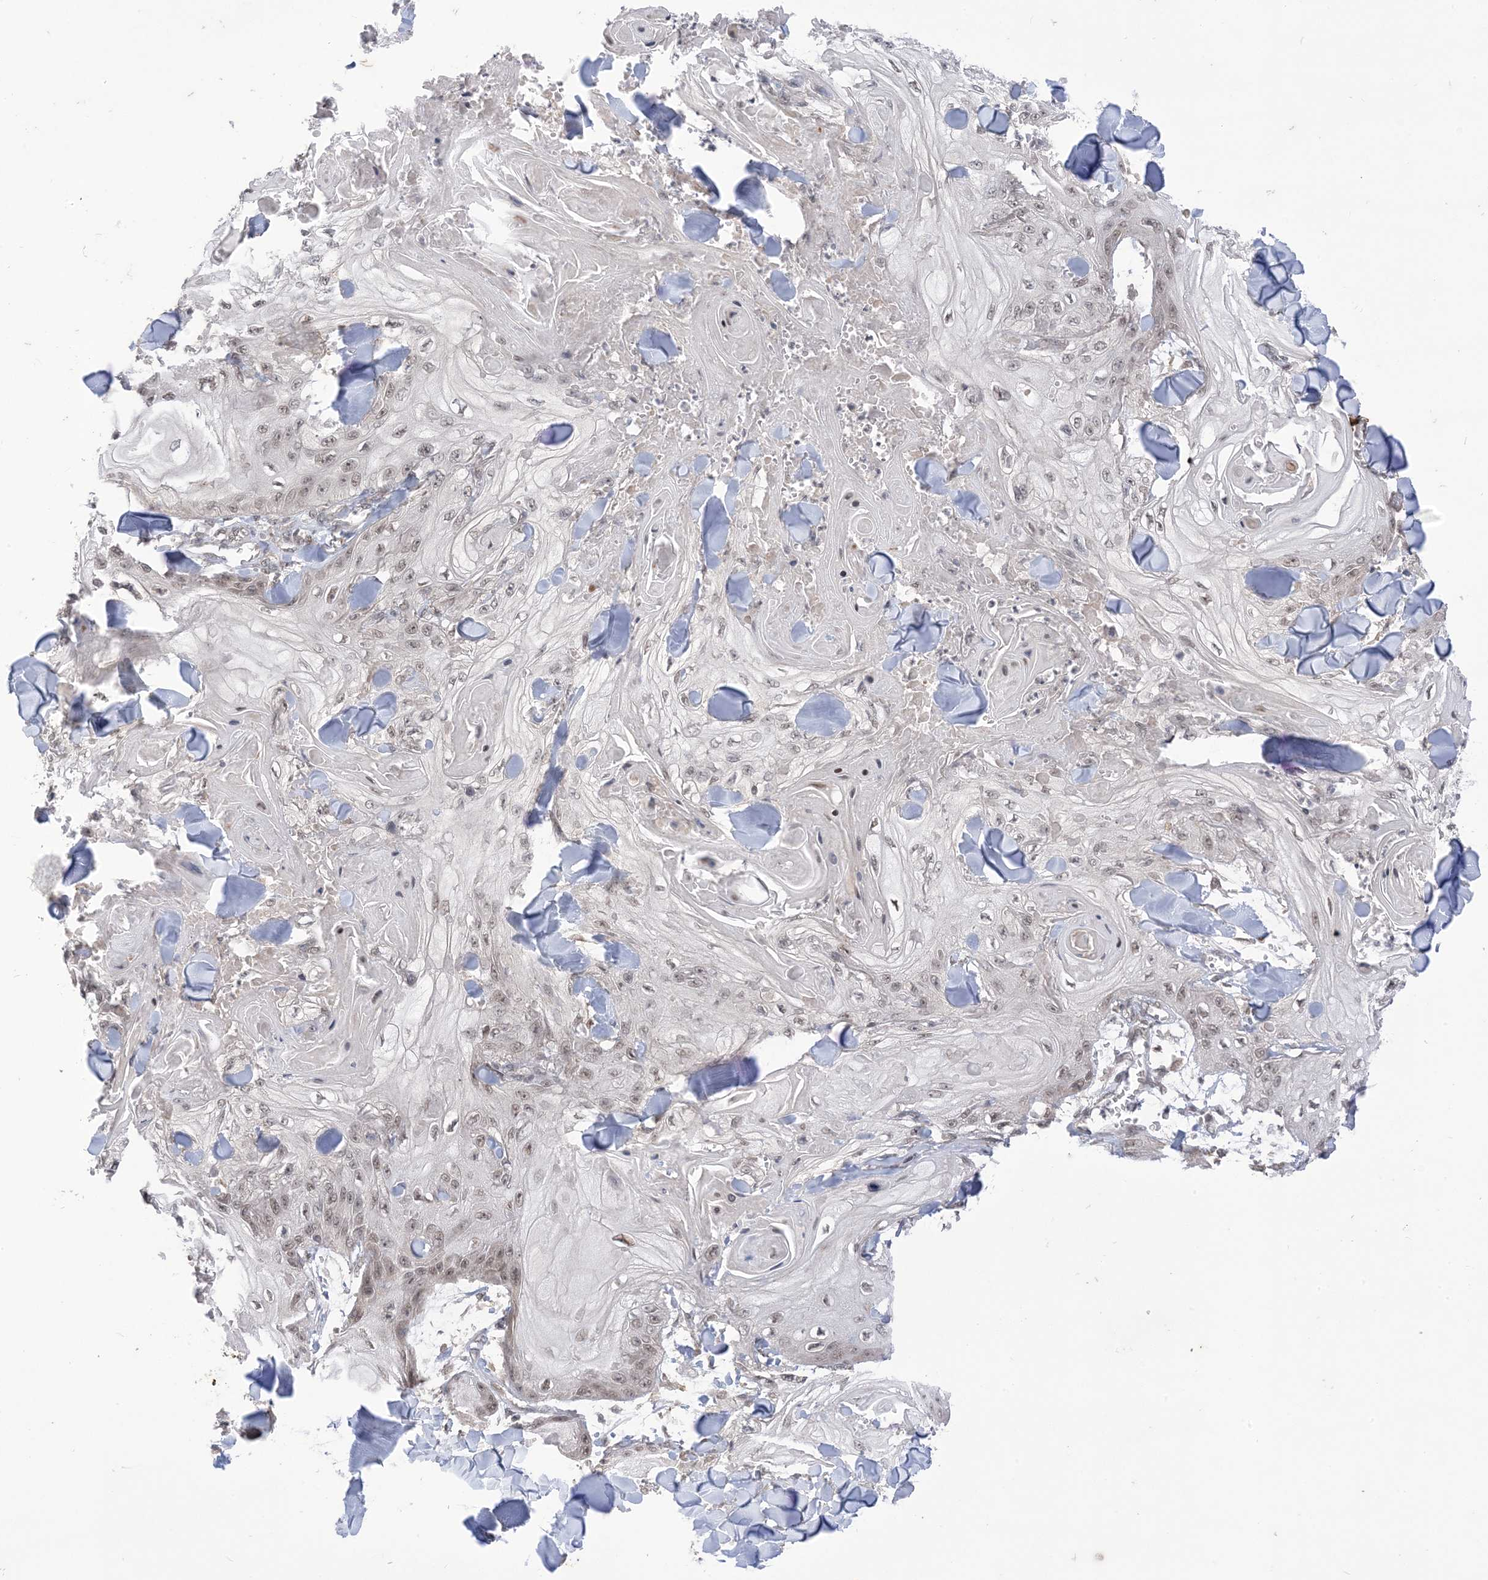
{"staining": {"intensity": "negative", "quantity": "none", "location": "none"}, "tissue": "skin cancer", "cell_type": "Tumor cells", "image_type": "cancer", "snomed": [{"axis": "morphology", "description": "Squamous cell carcinoma, NOS"}, {"axis": "topography", "description": "Skin"}], "caption": "High magnification brightfield microscopy of skin squamous cell carcinoma stained with DAB (brown) and counterstained with hematoxylin (blue): tumor cells show no significant staining.", "gene": "RANBP9", "patient": {"sex": "male", "age": 74}}